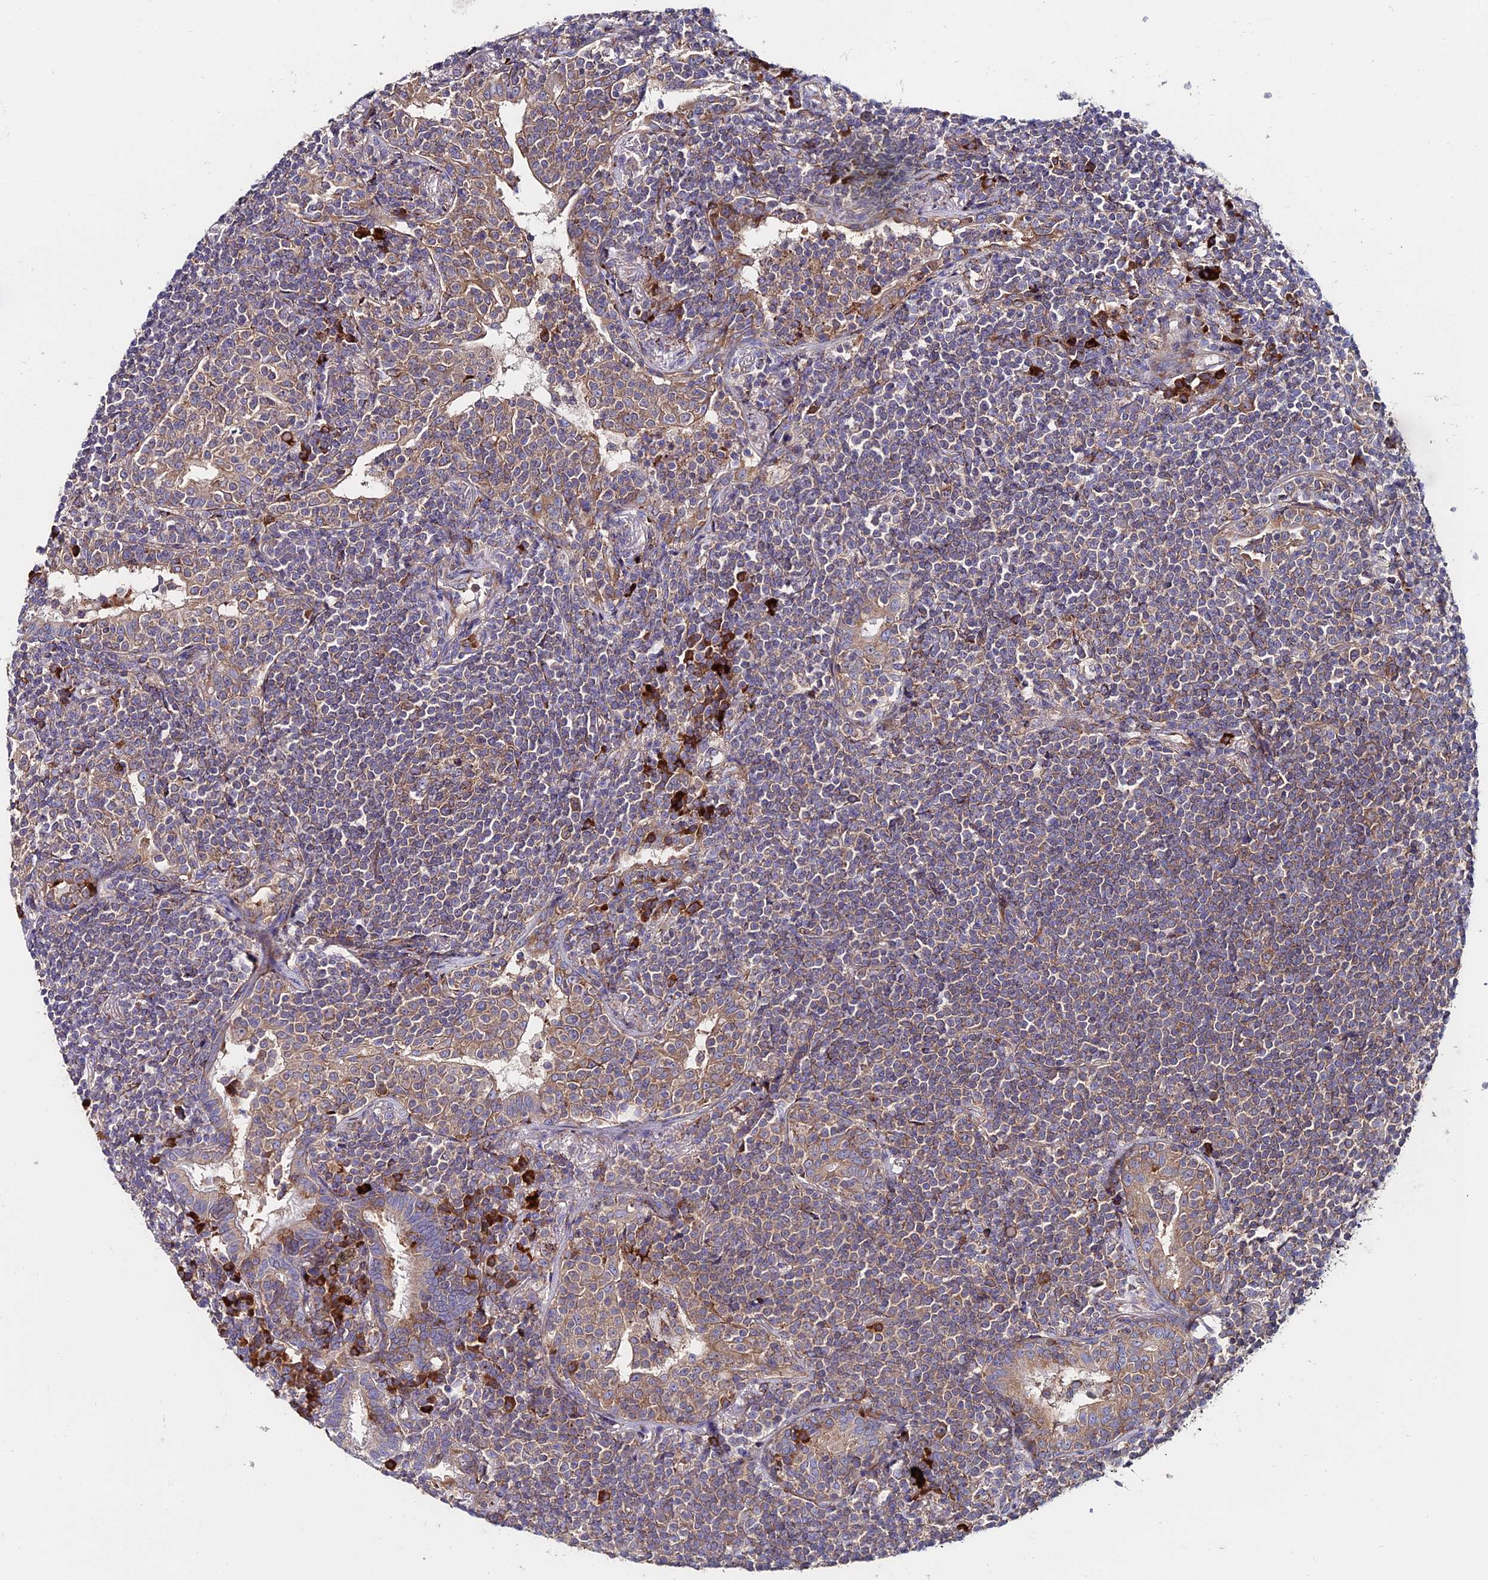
{"staining": {"intensity": "moderate", "quantity": "25%-75%", "location": "cytoplasmic/membranous"}, "tissue": "lymphoma", "cell_type": "Tumor cells", "image_type": "cancer", "snomed": [{"axis": "morphology", "description": "Malignant lymphoma, non-Hodgkin's type, Low grade"}, {"axis": "topography", "description": "Lung"}], "caption": "Immunohistochemistry (DAB (3,3'-diaminobenzidine)) staining of human lymphoma displays moderate cytoplasmic/membranous protein positivity in about 25%-75% of tumor cells. The protein is shown in brown color, while the nuclei are stained blue.", "gene": "EIF3K", "patient": {"sex": "female", "age": 71}}